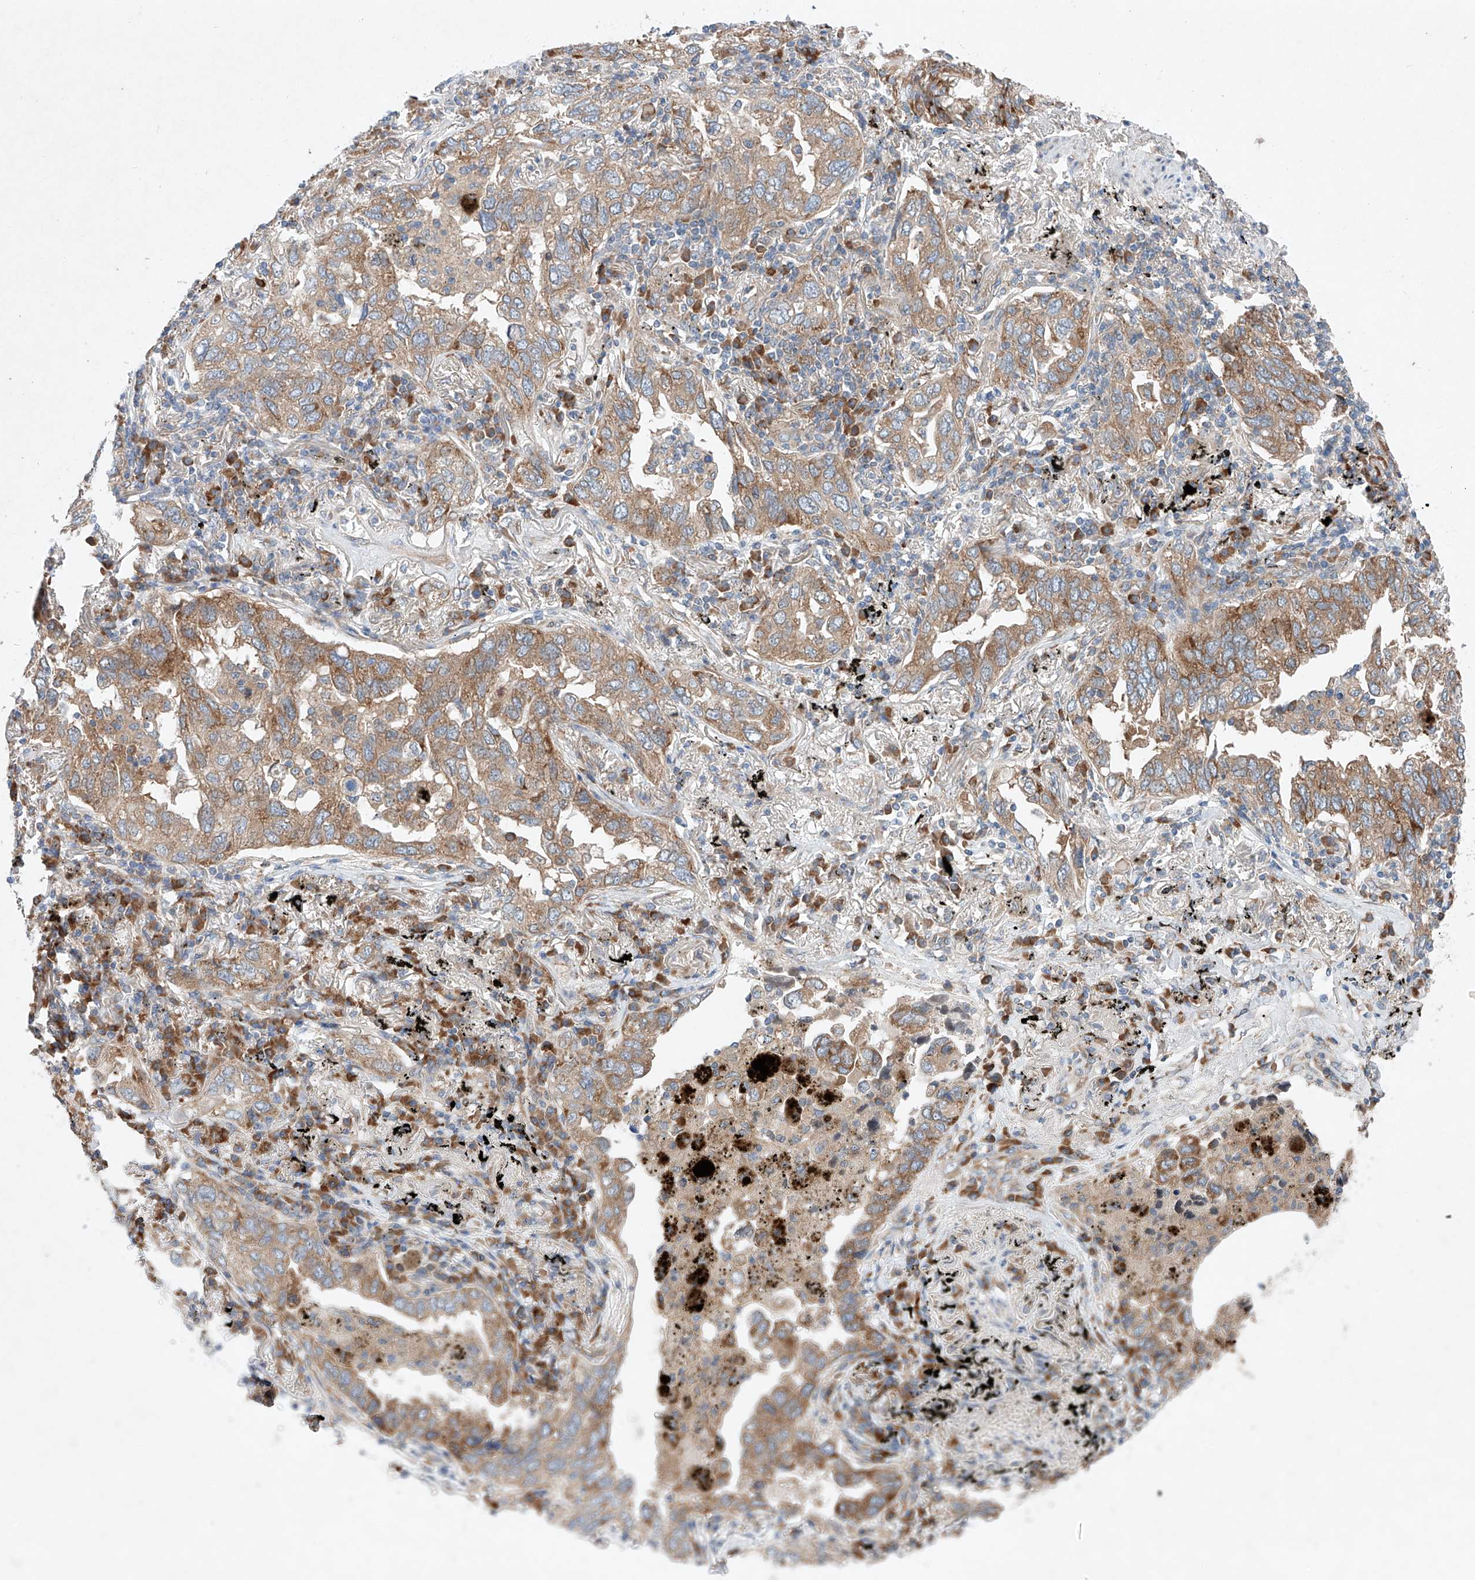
{"staining": {"intensity": "moderate", "quantity": ">75%", "location": "cytoplasmic/membranous"}, "tissue": "lung cancer", "cell_type": "Tumor cells", "image_type": "cancer", "snomed": [{"axis": "morphology", "description": "Adenocarcinoma, NOS"}, {"axis": "topography", "description": "Lung"}], "caption": "A histopathology image of lung cancer stained for a protein exhibits moderate cytoplasmic/membranous brown staining in tumor cells.", "gene": "FASTK", "patient": {"sex": "male", "age": 65}}